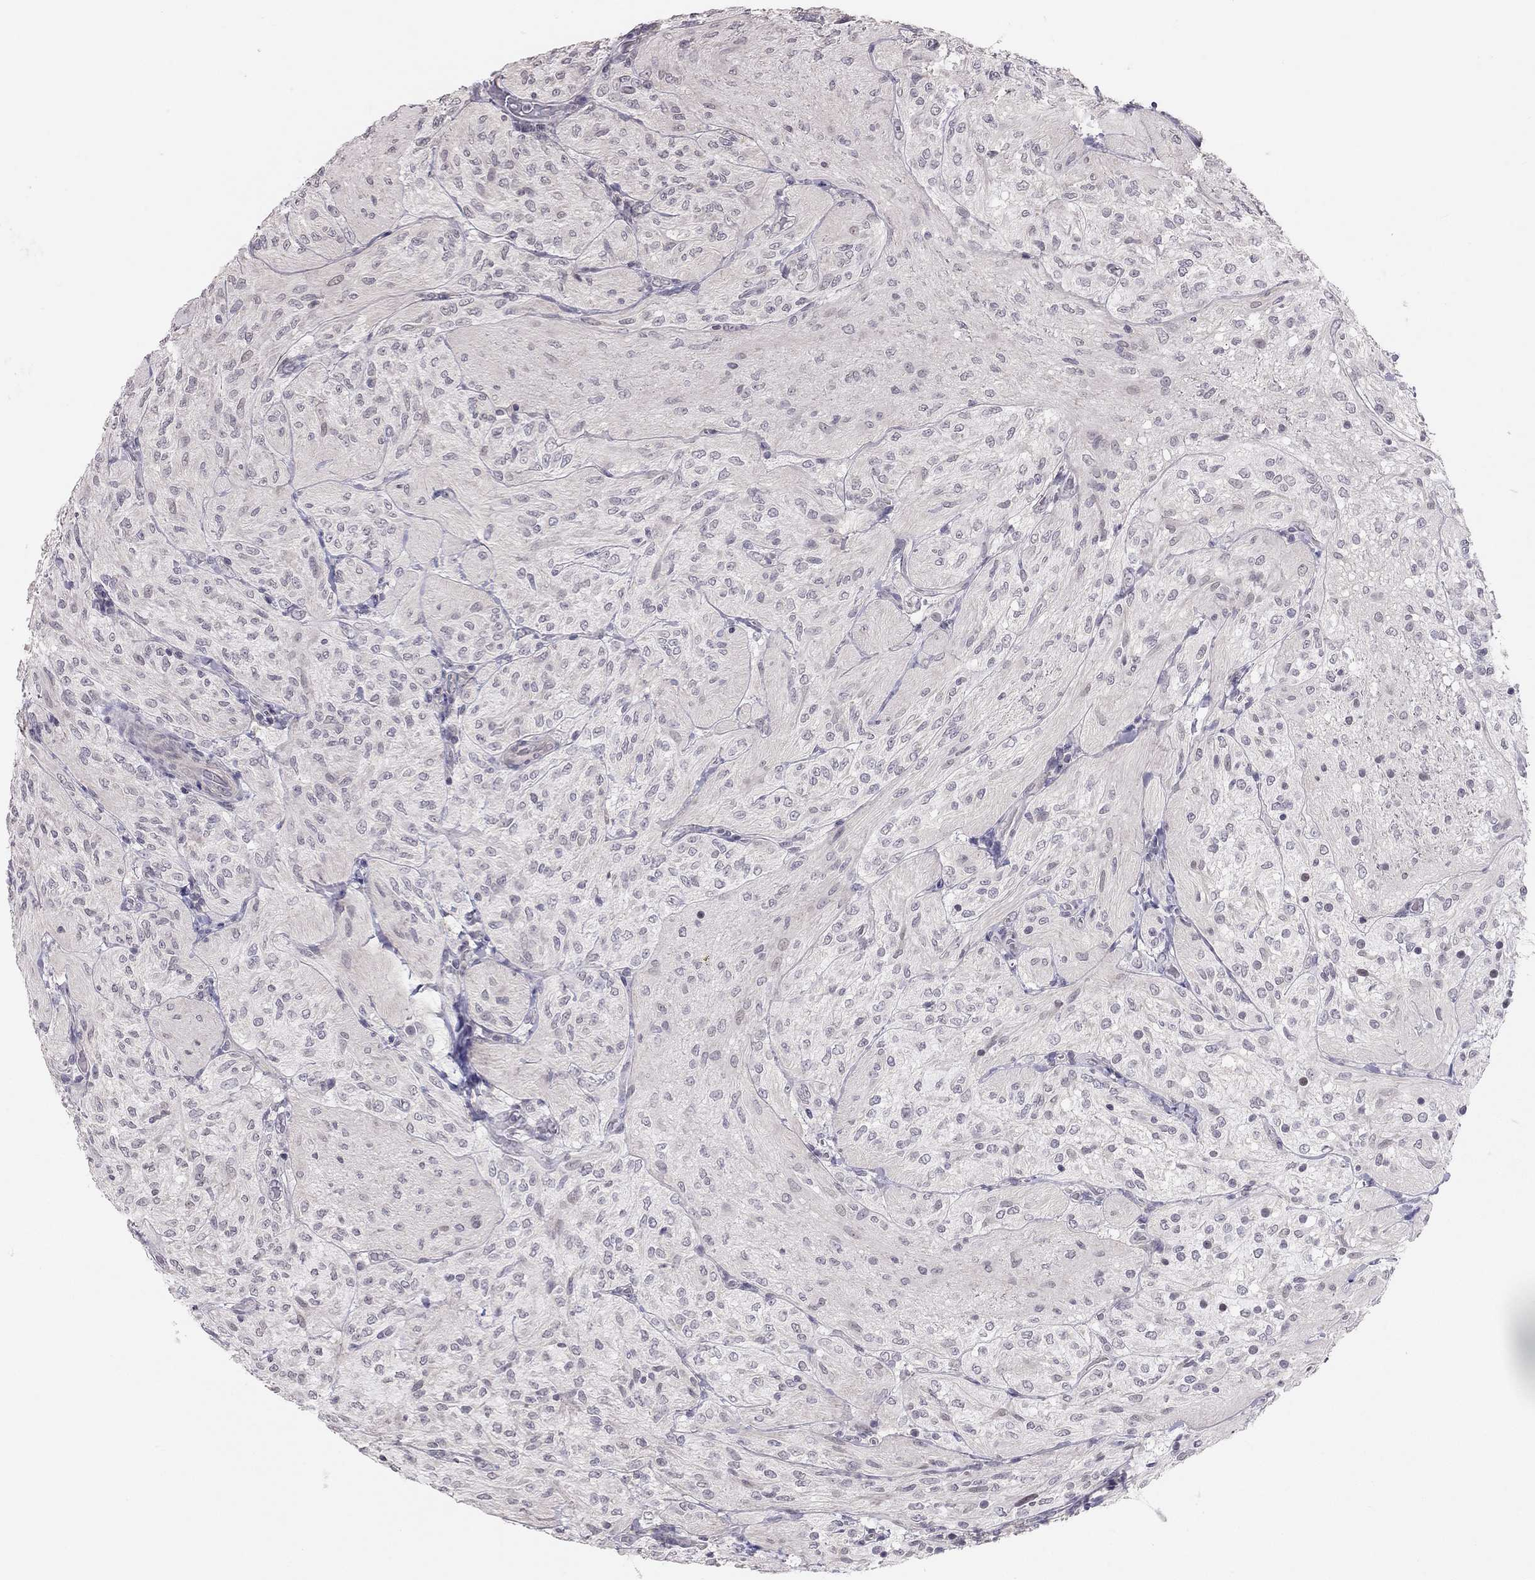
{"staining": {"intensity": "negative", "quantity": "none", "location": "none"}, "tissue": "glioma", "cell_type": "Tumor cells", "image_type": "cancer", "snomed": [{"axis": "morphology", "description": "Glioma, malignant, Low grade"}, {"axis": "topography", "description": "Brain"}], "caption": "High magnification brightfield microscopy of malignant low-grade glioma stained with DAB (brown) and counterstained with hematoxylin (blue): tumor cells show no significant expression.", "gene": "HSF2BP", "patient": {"sex": "male", "age": 3}}